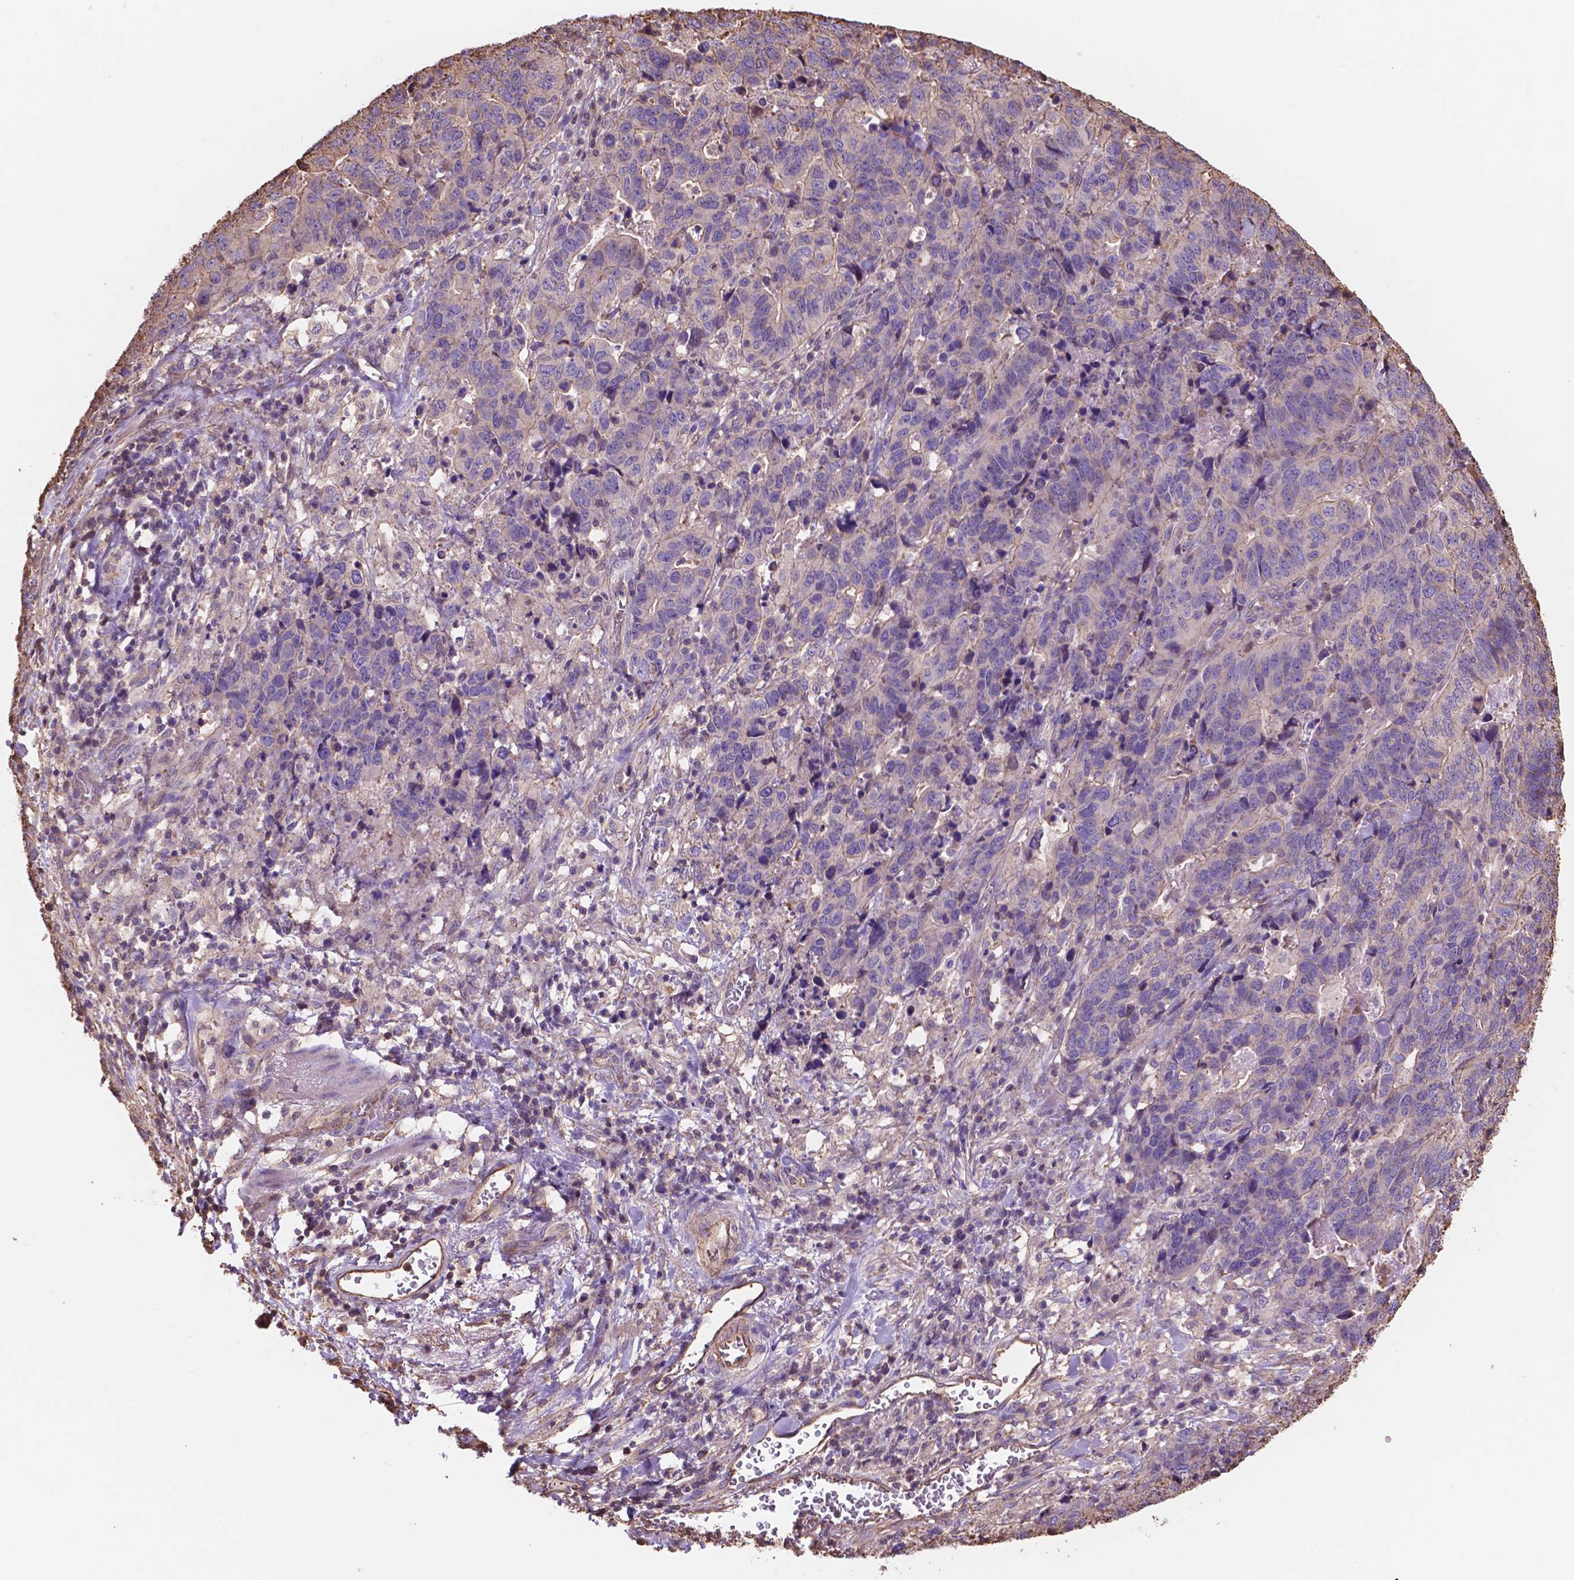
{"staining": {"intensity": "negative", "quantity": "none", "location": "none"}, "tissue": "stomach cancer", "cell_type": "Tumor cells", "image_type": "cancer", "snomed": [{"axis": "morphology", "description": "Adenocarcinoma, NOS"}, {"axis": "topography", "description": "Stomach, upper"}], "caption": "This image is of adenocarcinoma (stomach) stained with immunohistochemistry (IHC) to label a protein in brown with the nuclei are counter-stained blue. There is no positivity in tumor cells.", "gene": "NIPA2", "patient": {"sex": "female", "age": 67}}